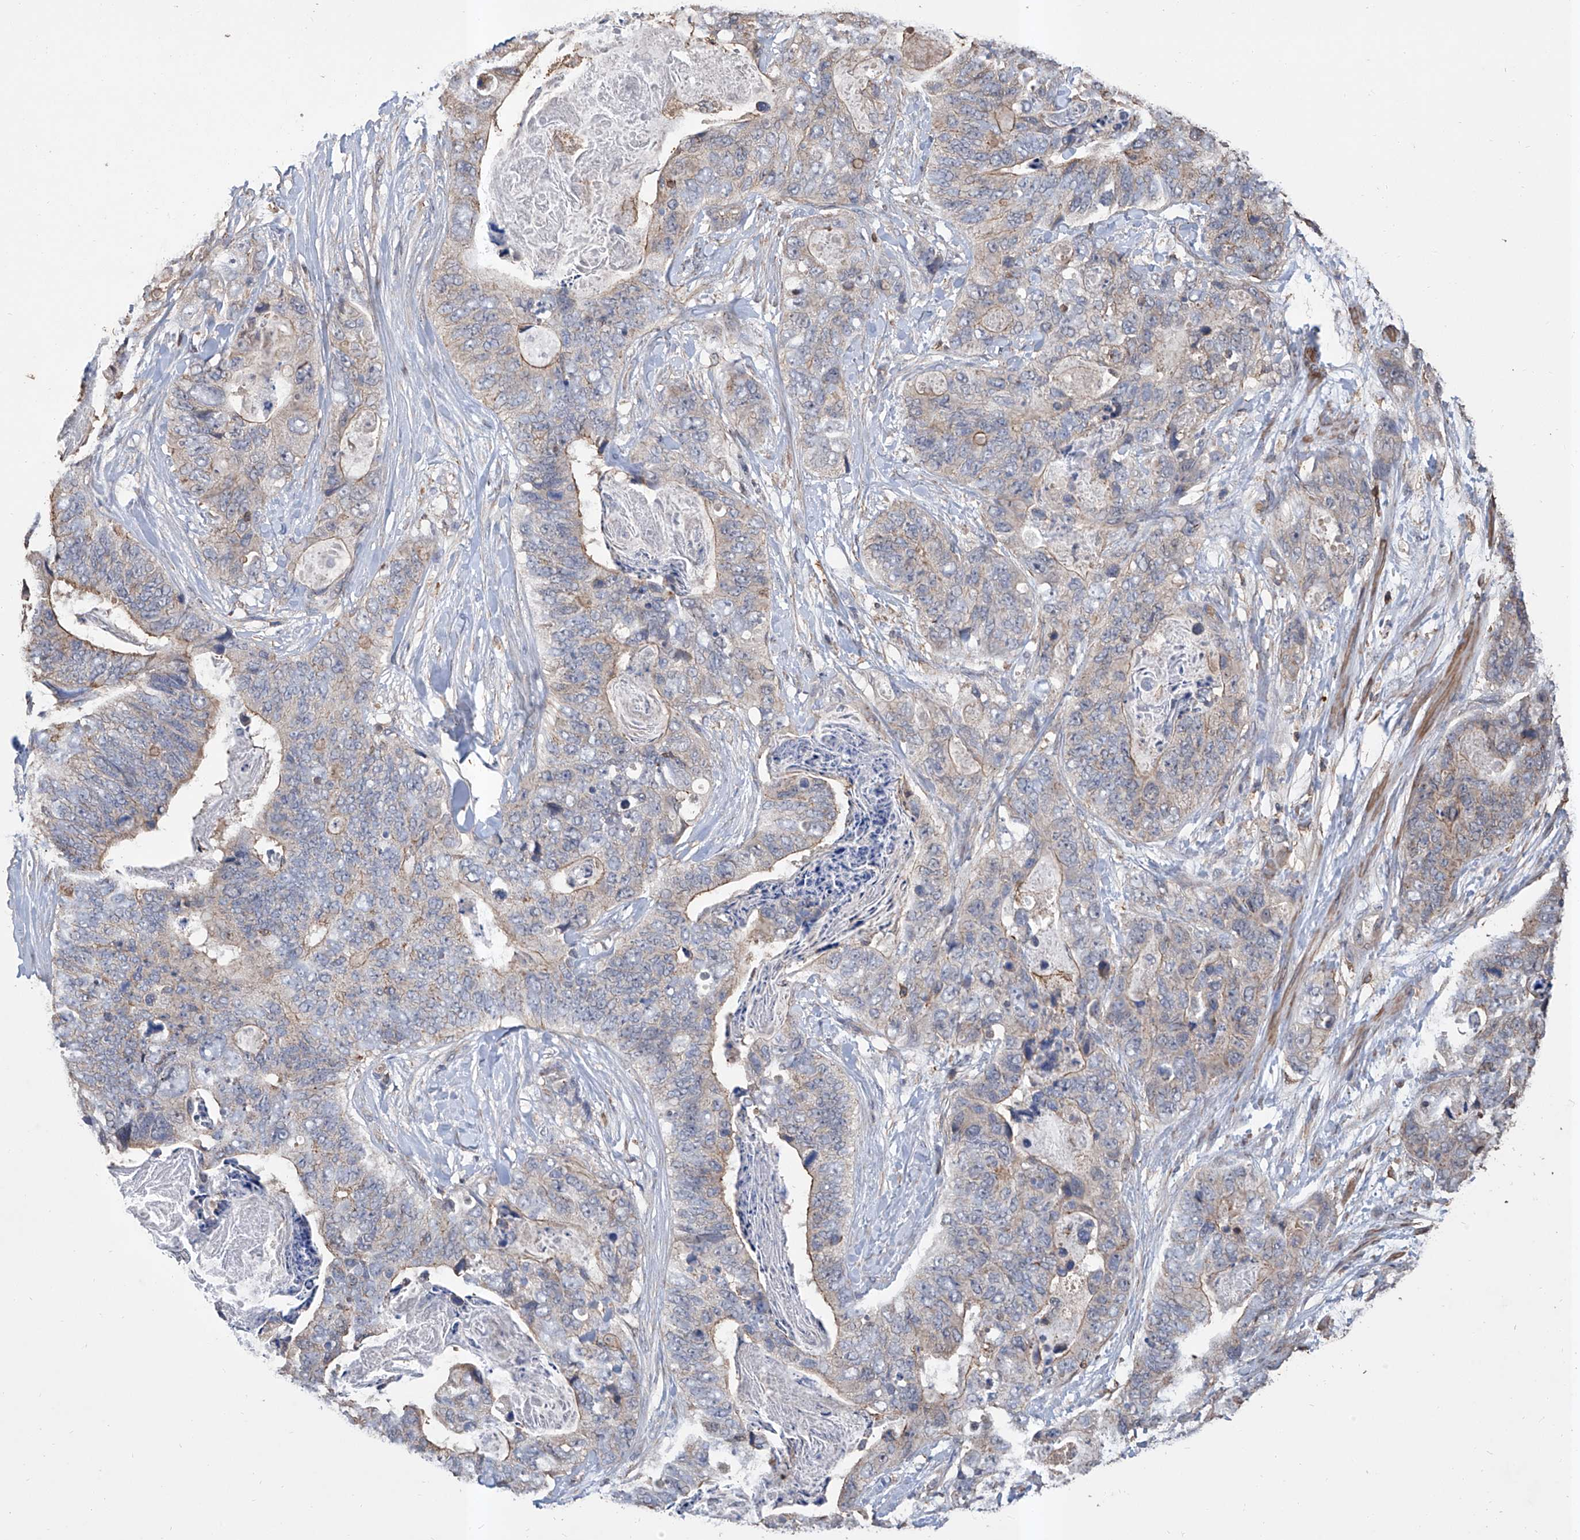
{"staining": {"intensity": "weak", "quantity": "<25%", "location": "cytoplasmic/membranous"}, "tissue": "stomach cancer", "cell_type": "Tumor cells", "image_type": "cancer", "snomed": [{"axis": "morphology", "description": "Adenocarcinoma, NOS"}, {"axis": "topography", "description": "Stomach"}], "caption": "A high-resolution image shows immunohistochemistry (IHC) staining of stomach adenocarcinoma, which exhibits no significant expression in tumor cells. (Stains: DAB (3,3'-diaminobenzidine) IHC with hematoxylin counter stain, Microscopy: brightfield microscopy at high magnification).", "gene": "GPT", "patient": {"sex": "female", "age": 89}}